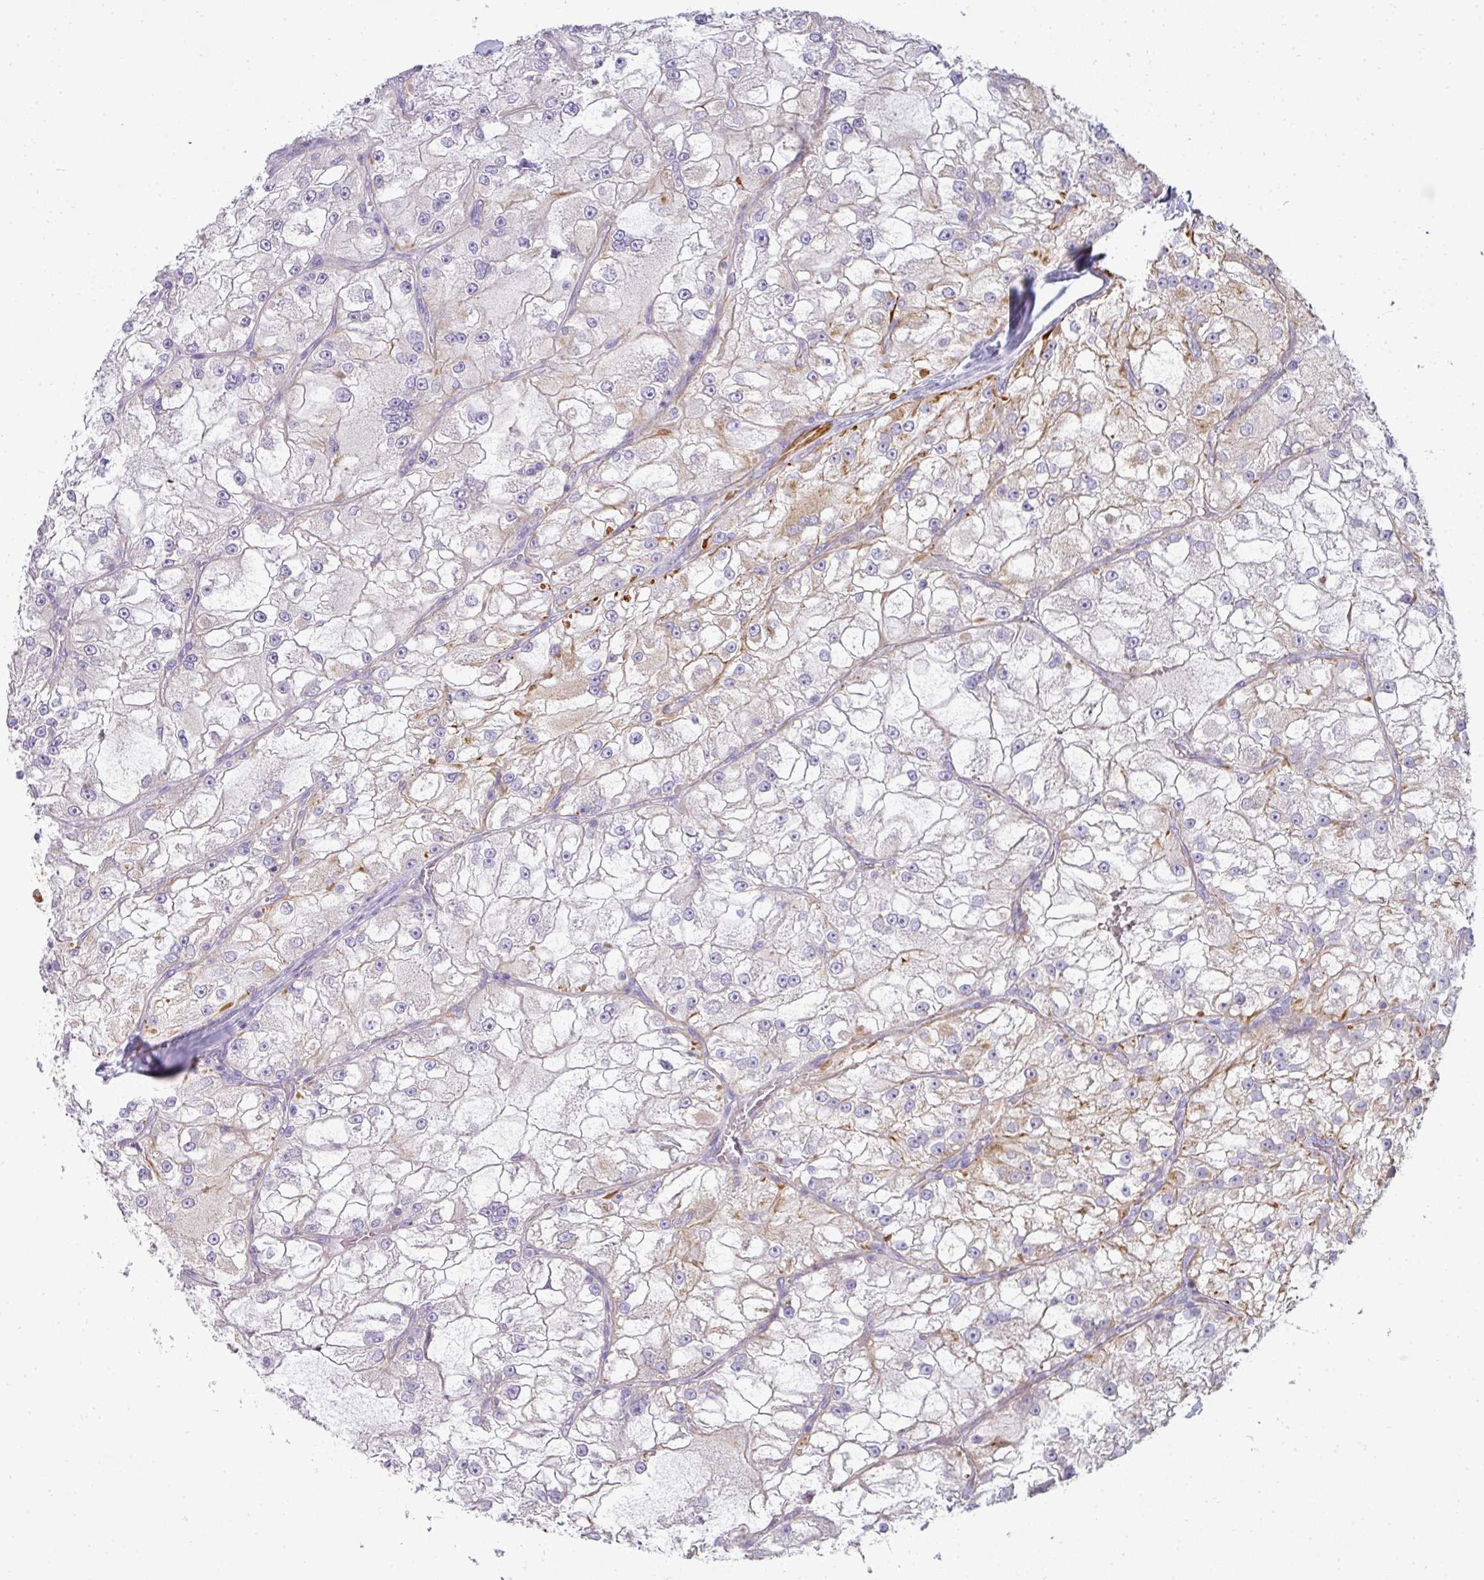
{"staining": {"intensity": "moderate", "quantity": "<25%", "location": "cytoplasmic/membranous"}, "tissue": "renal cancer", "cell_type": "Tumor cells", "image_type": "cancer", "snomed": [{"axis": "morphology", "description": "Adenocarcinoma, NOS"}, {"axis": "topography", "description": "Kidney"}], "caption": "Protein staining of renal cancer (adenocarcinoma) tissue demonstrates moderate cytoplasmic/membranous staining in approximately <25% of tumor cells.", "gene": "ASXL3", "patient": {"sex": "female", "age": 72}}